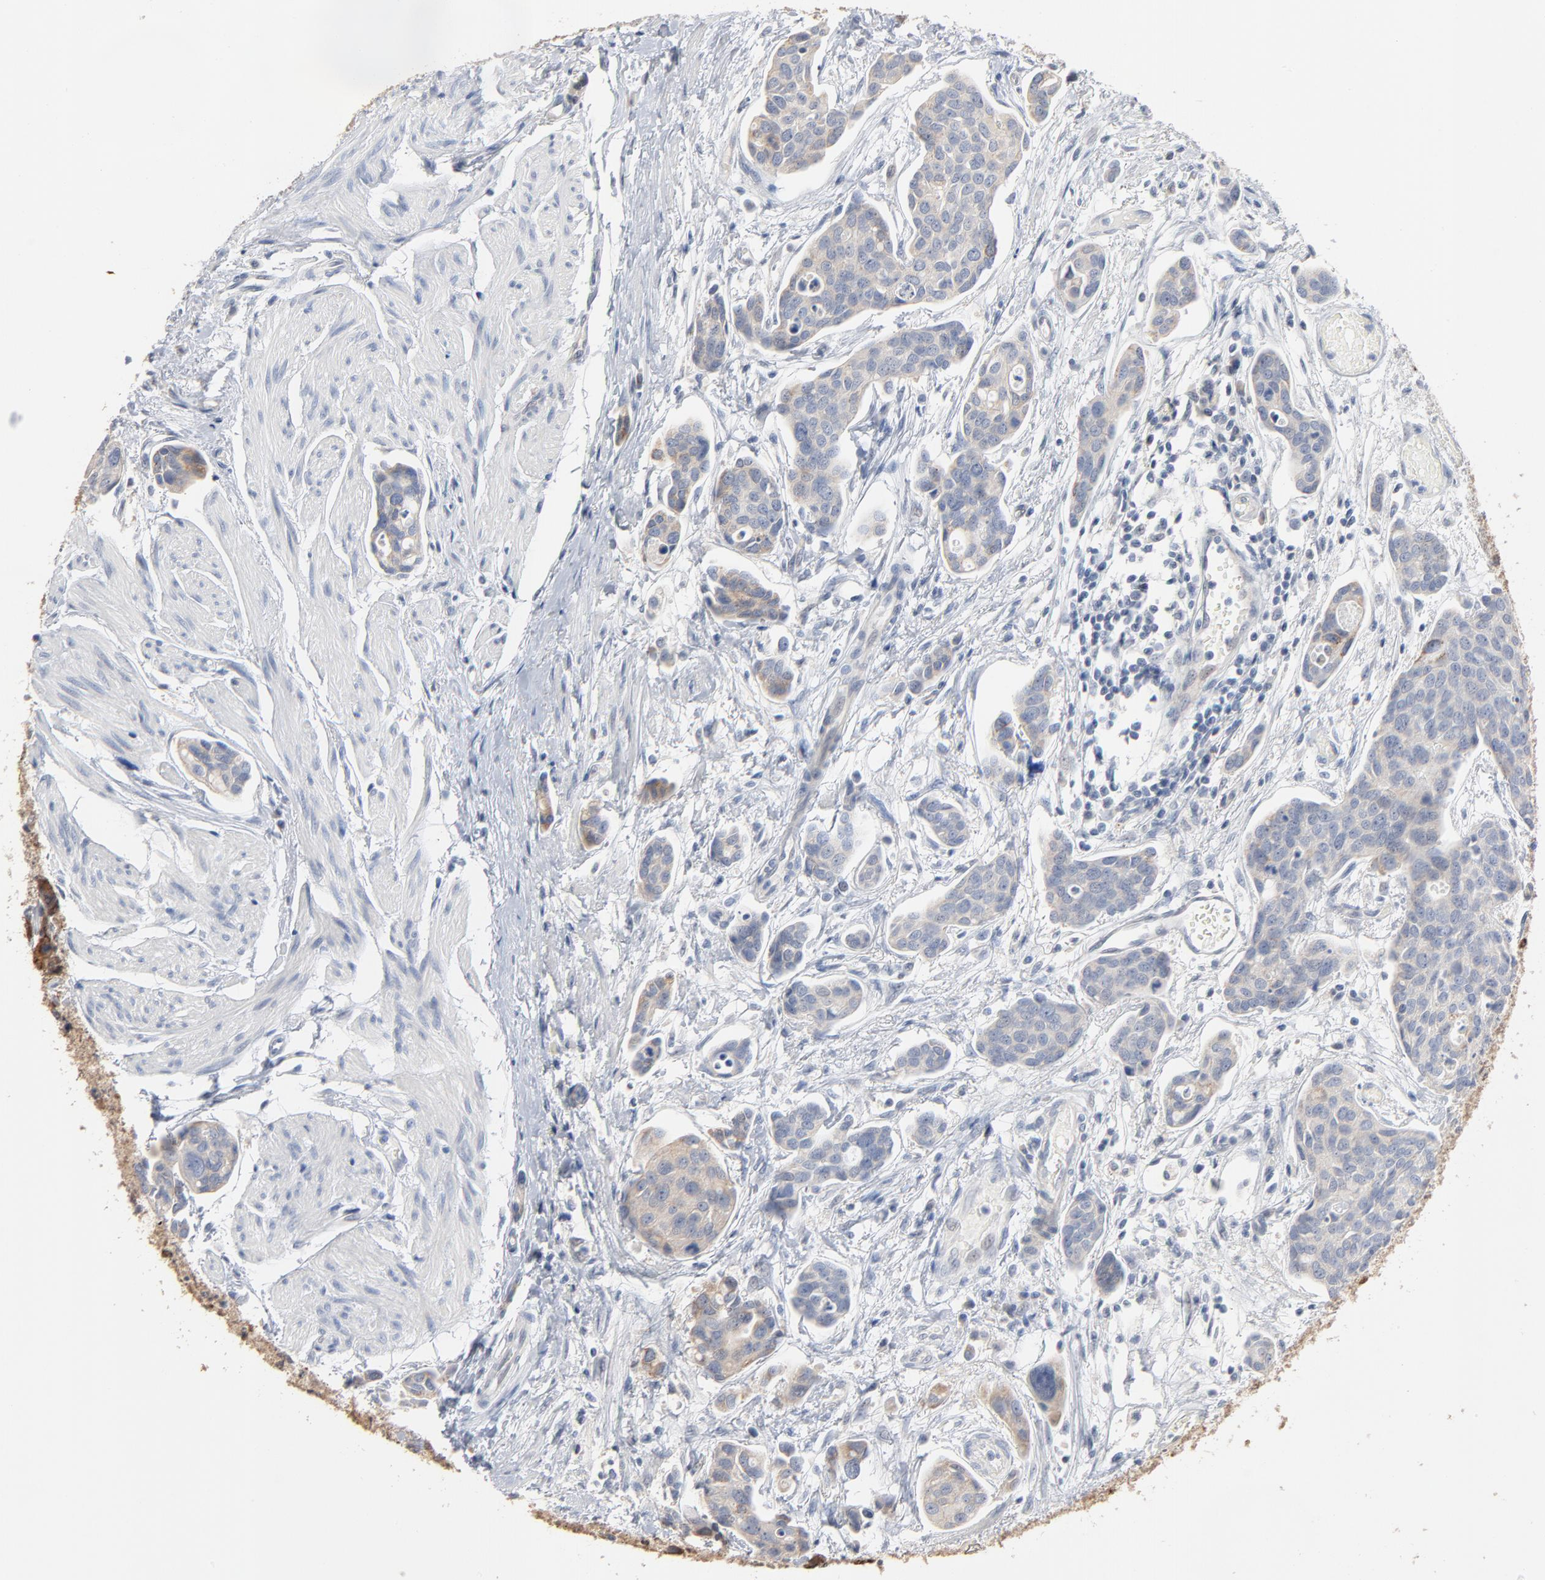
{"staining": {"intensity": "weak", "quantity": "25%-75%", "location": "cytoplasmic/membranous"}, "tissue": "urothelial cancer", "cell_type": "Tumor cells", "image_type": "cancer", "snomed": [{"axis": "morphology", "description": "Urothelial carcinoma, High grade"}, {"axis": "topography", "description": "Urinary bladder"}], "caption": "Urothelial cancer stained for a protein shows weak cytoplasmic/membranous positivity in tumor cells.", "gene": "EPCAM", "patient": {"sex": "male", "age": 78}}